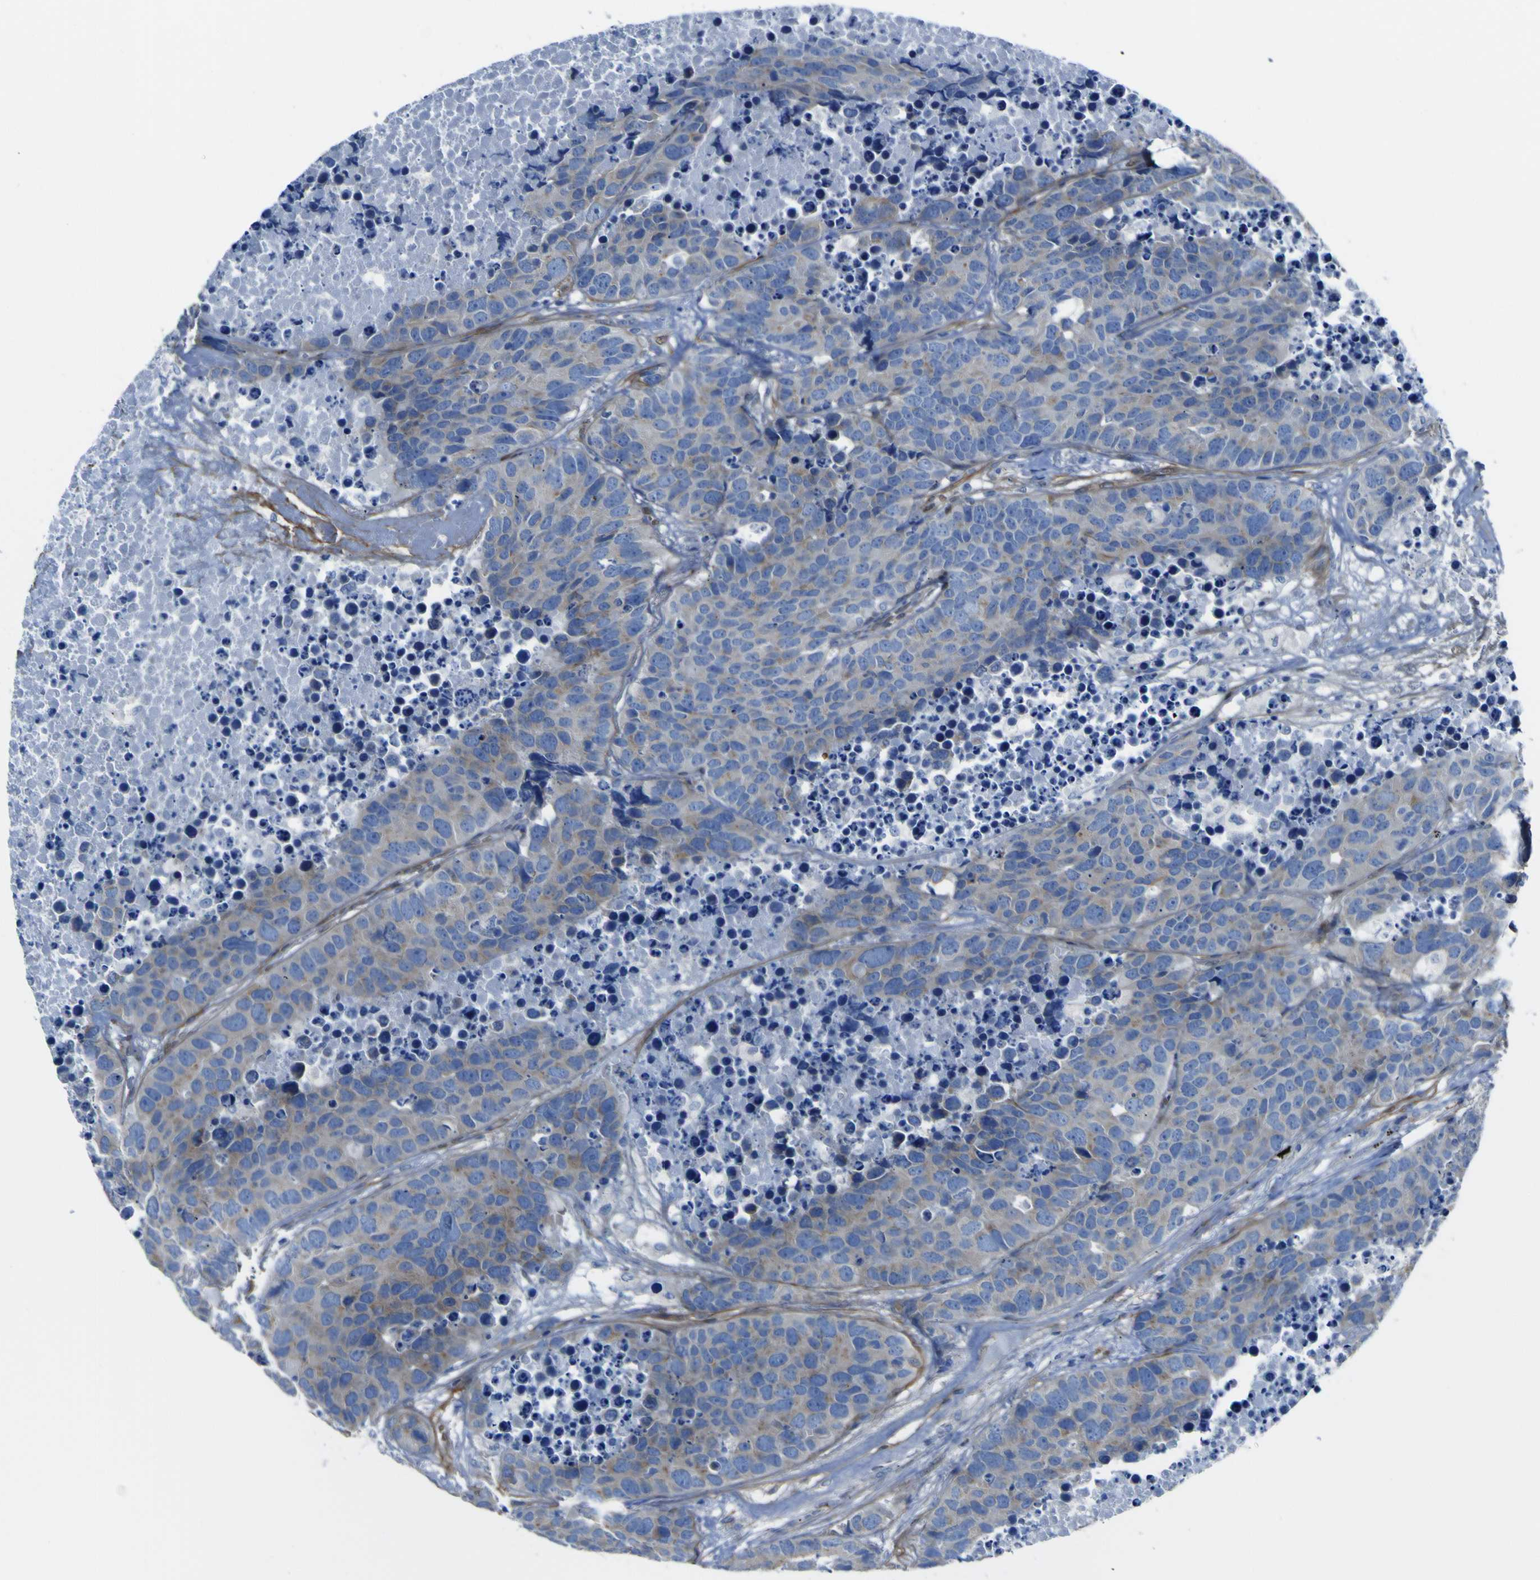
{"staining": {"intensity": "moderate", "quantity": "25%-75%", "location": "cytoplasmic/membranous"}, "tissue": "carcinoid", "cell_type": "Tumor cells", "image_type": "cancer", "snomed": [{"axis": "morphology", "description": "Carcinoid, malignant, NOS"}, {"axis": "topography", "description": "Lung"}], "caption": "Immunohistochemistry micrograph of neoplastic tissue: human carcinoid stained using immunohistochemistry displays medium levels of moderate protein expression localized specifically in the cytoplasmic/membranous of tumor cells, appearing as a cytoplasmic/membranous brown color.", "gene": "LRRN1", "patient": {"sex": "male", "age": 60}}